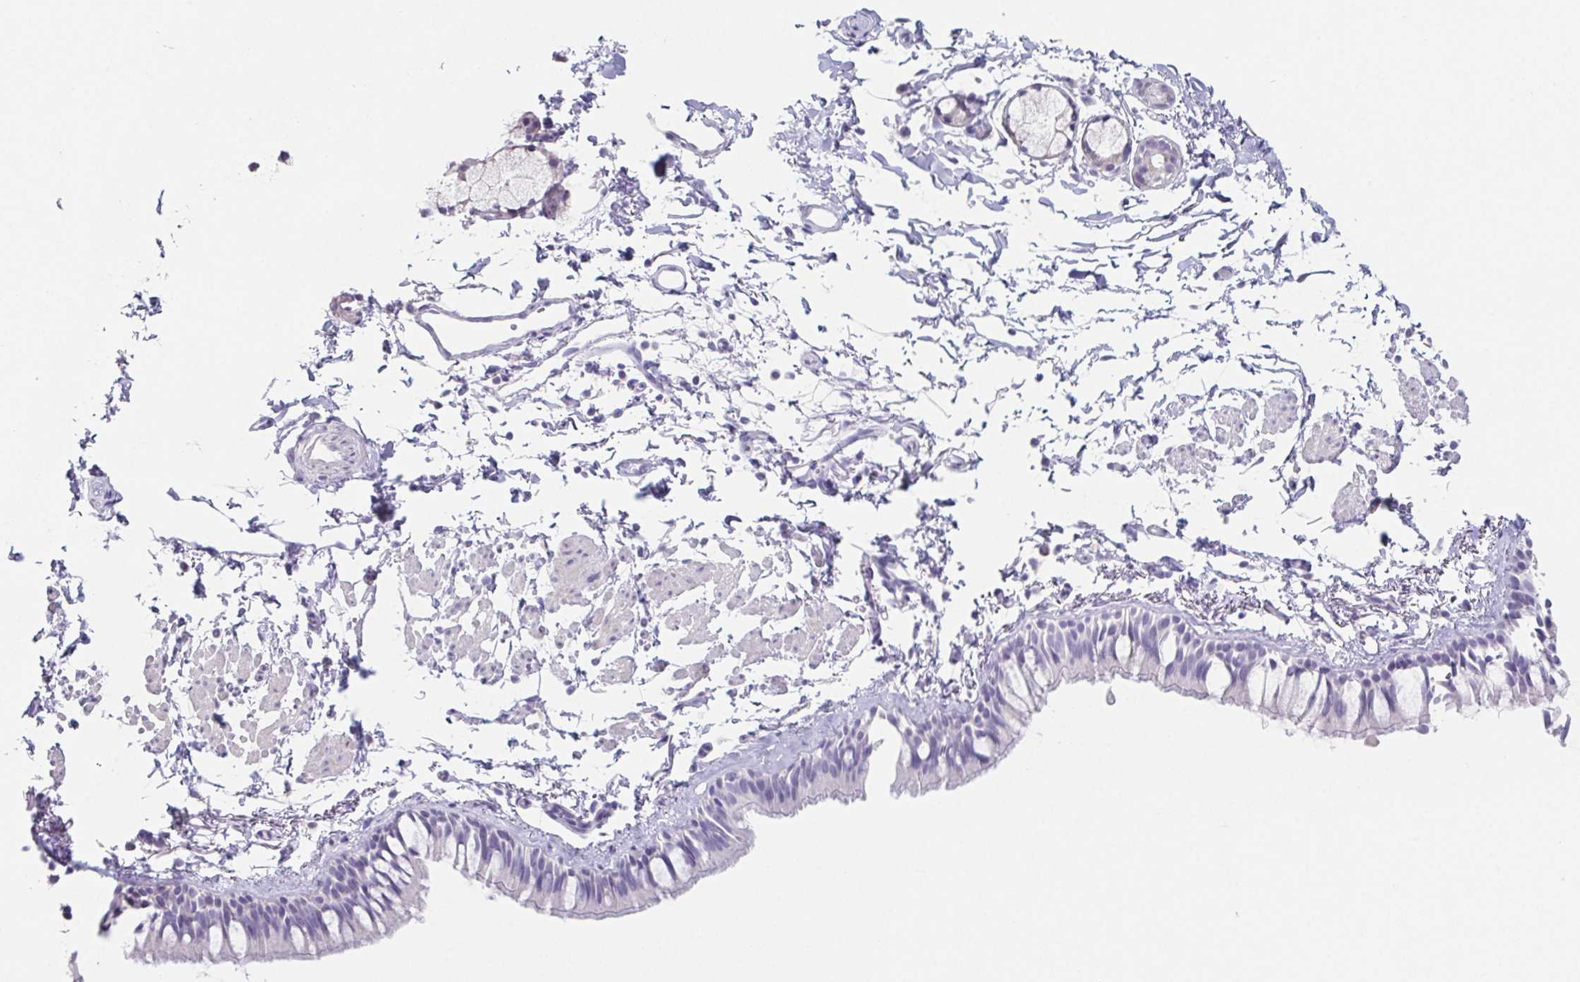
{"staining": {"intensity": "negative", "quantity": "none", "location": "none"}, "tissue": "bronchus", "cell_type": "Respiratory epithelial cells", "image_type": "normal", "snomed": [{"axis": "morphology", "description": "Normal tissue, NOS"}, {"axis": "topography", "description": "Bronchus"}], "caption": "Respiratory epithelial cells are negative for brown protein staining in unremarkable bronchus.", "gene": "HDGFL1", "patient": {"sex": "female", "age": 59}}